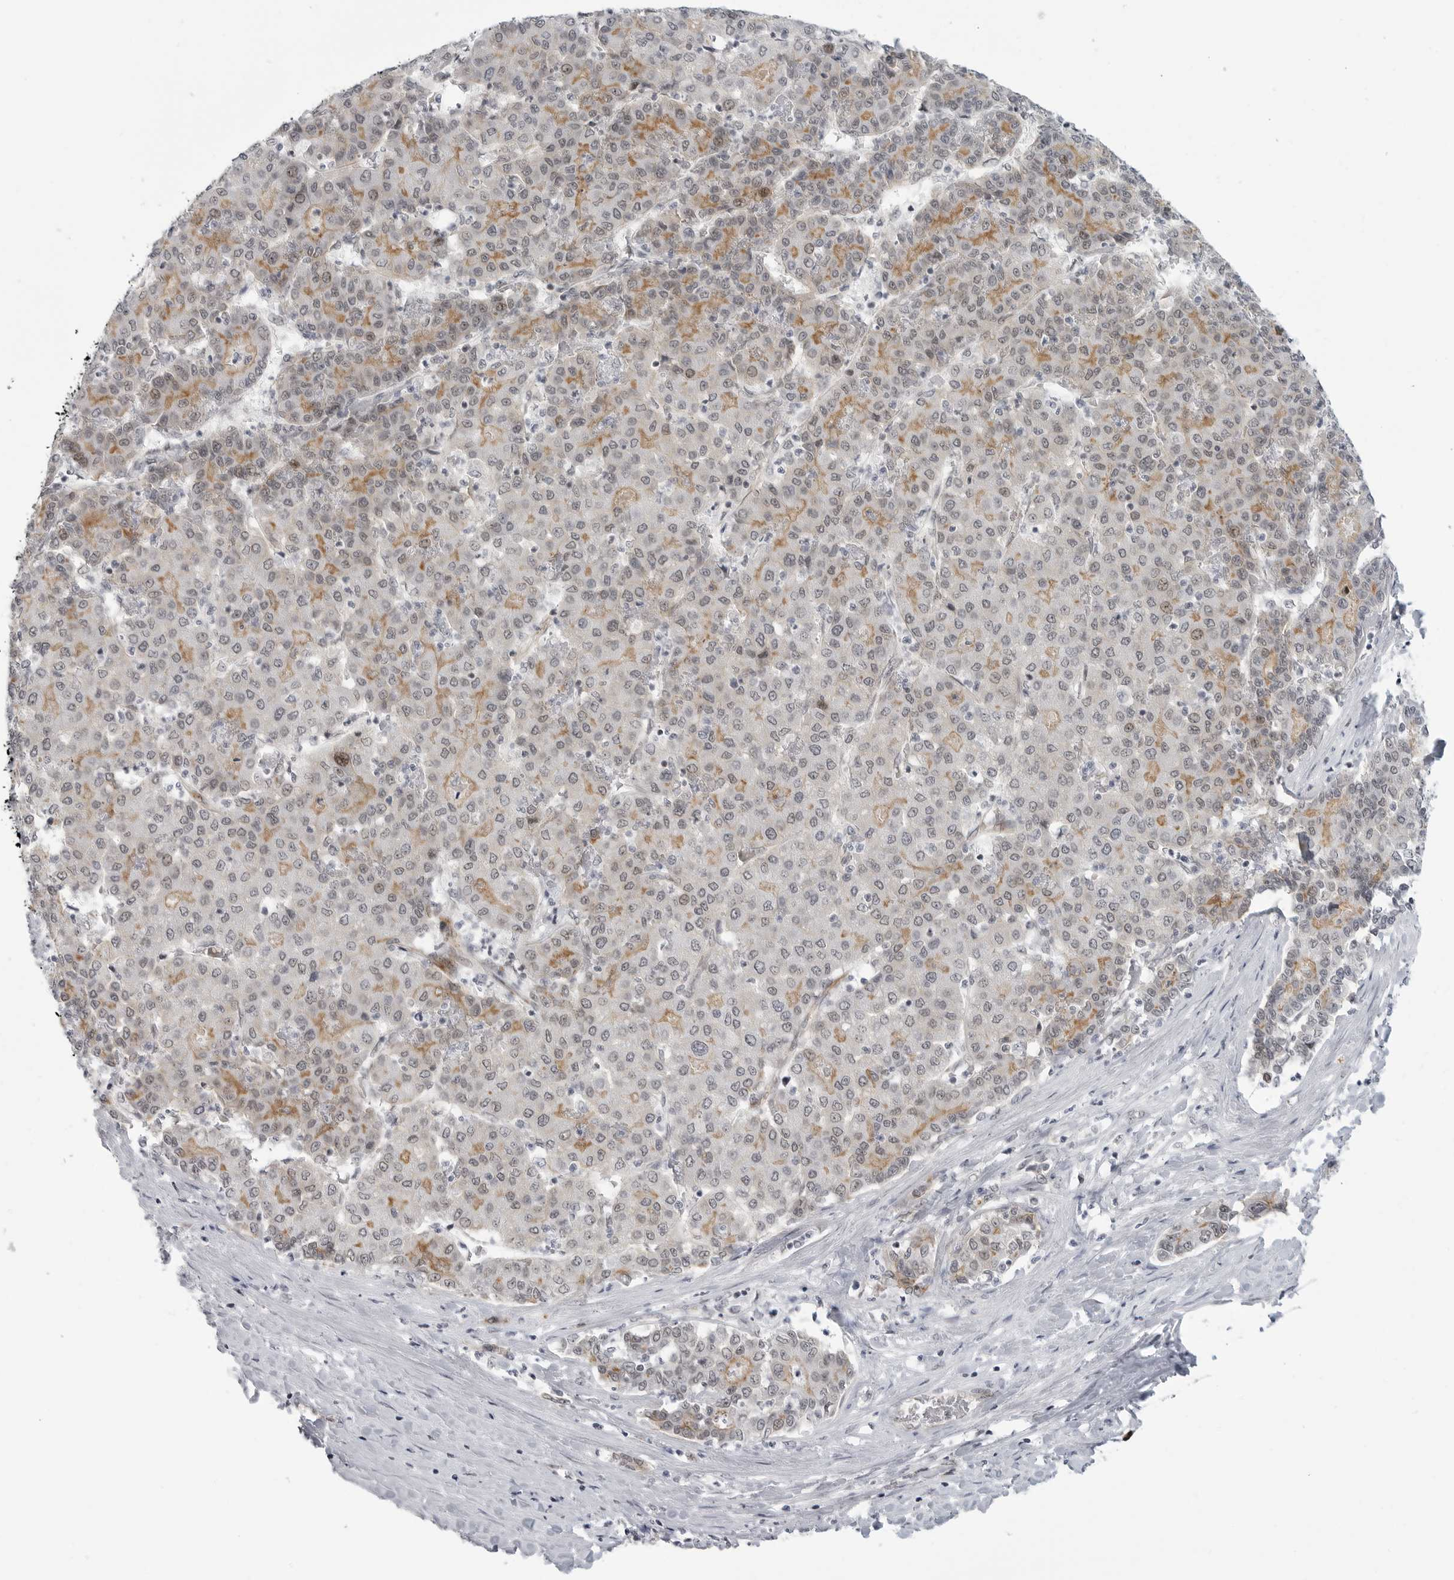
{"staining": {"intensity": "moderate", "quantity": "<25%", "location": "cytoplasmic/membranous"}, "tissue": "liver cancer", "cell_type": "Tumor cells", "image_type": "cancer", "snomed": [{"axis": "morphology", "description": "Carcinoma, Hepatocellular, NOS"}, {"axis": "topography", "description": "Liver"}], "caption": "Protein staining exhibits moderate cytoplasmic/membranous positivity in about <25% of tumor cells in liver cancer.", "gene": "CEP295NL", "patient": {"sex": "male", "age": 65}}